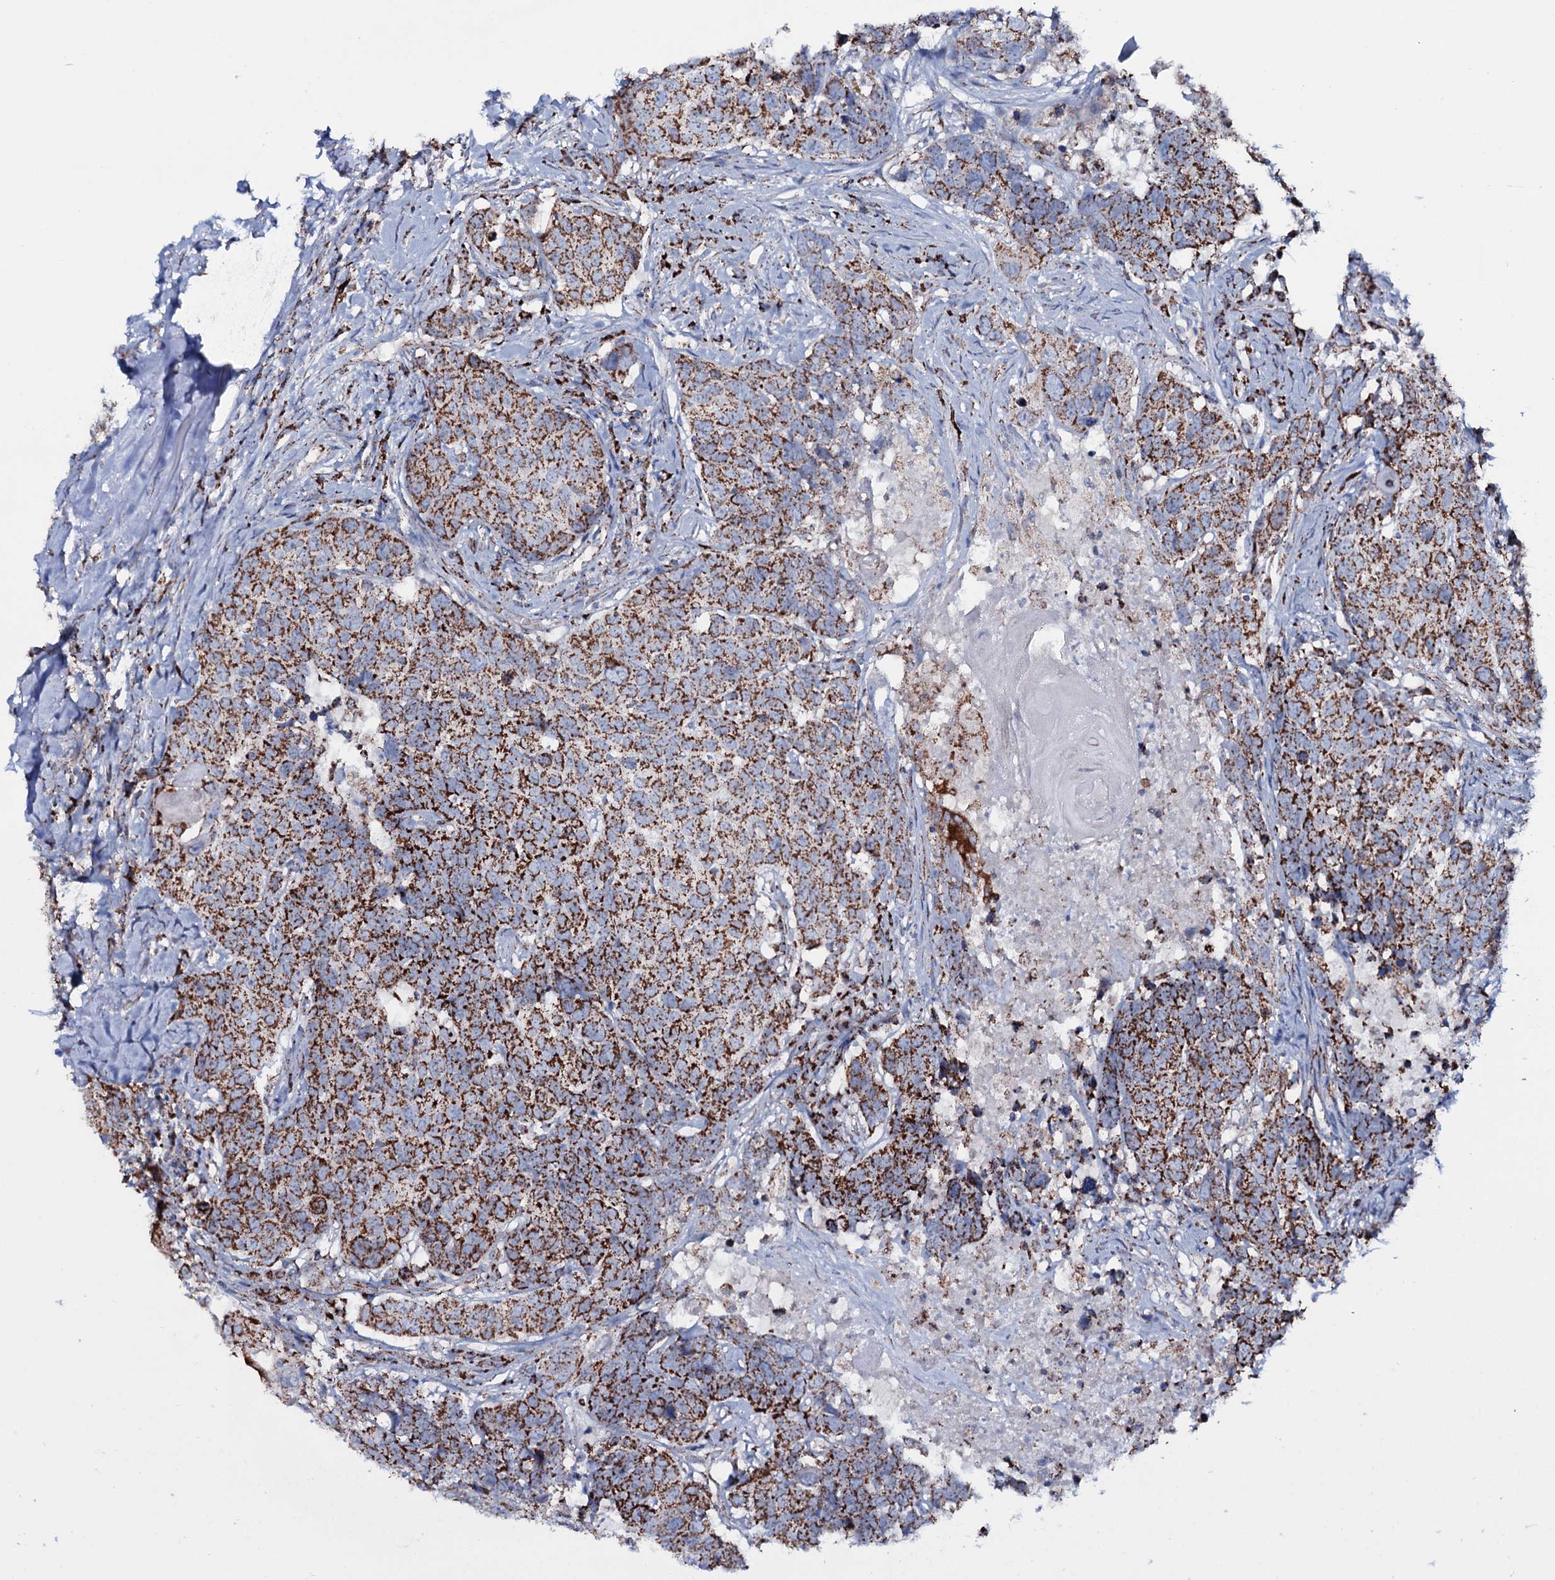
{"staining": {"intensity": "moderate", "quantity": ">75%", "location": "cytoplasmic/membranous"}, "tissue": "head and neck cancer", "cell_type": "Tumor cells", "image_type": "cancer", "snomed": [{"axis": "morphology", "description": "Squamous cell carcinoma, NOS"}, {"axis": "topography", "description": "Head-Neck"}], "caption": "The immunohistochemical stain highlights moderate cytoplasmic/membranous staining in tumor cells of head and neck cancer (squamous cell carcinoma) tissue. Using DAB (brown) and hematoxylin (blue) stains, captured at high magnification using brightfield microscopy.", "gene": "MRPS35", "patient": {"sex": "male", "age": 66}}